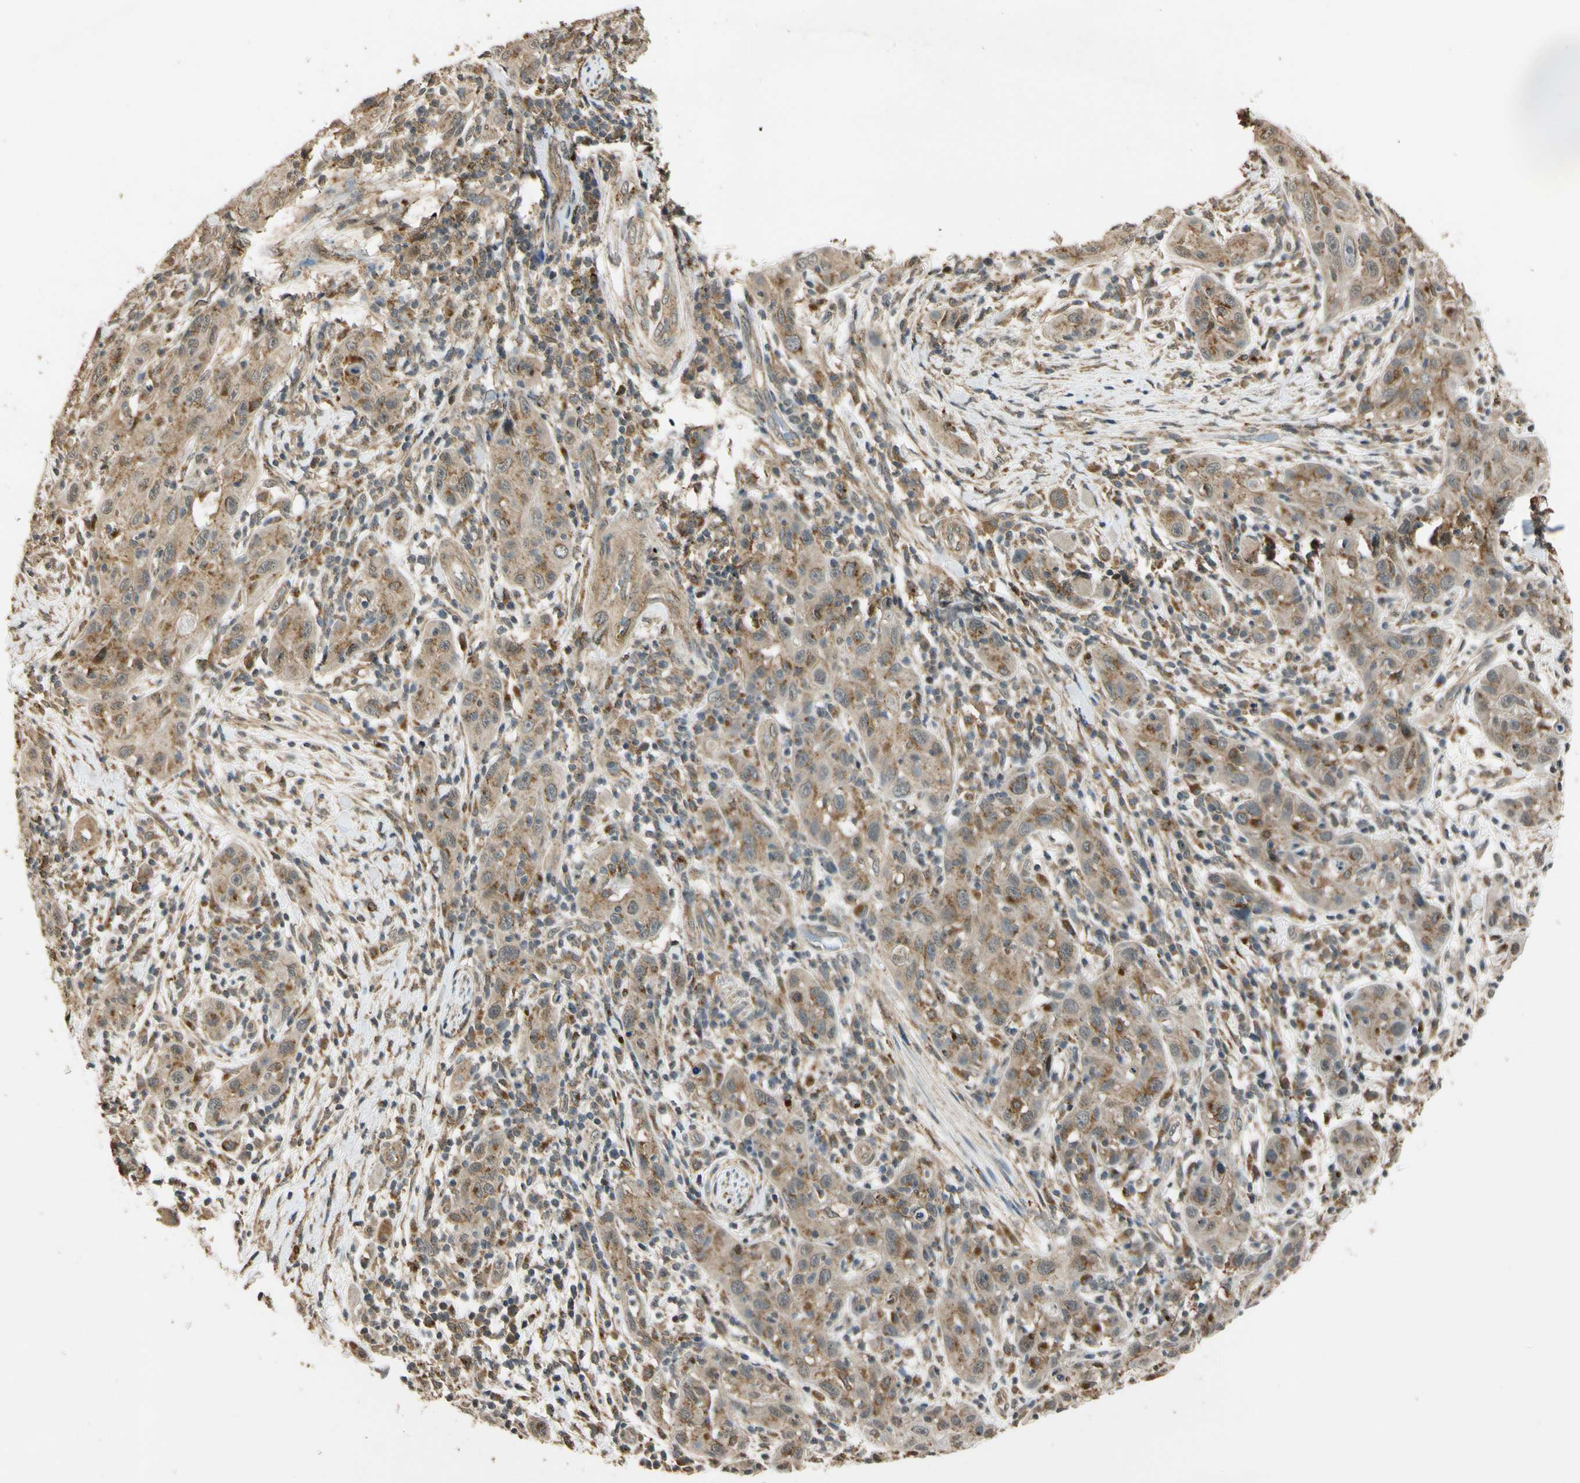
{"staining": {"intensity": "weak", "quantity": ">75%", "location": "cytoplasmic/membranous"}, "tissue": "skin cancer", "cell_type": "Tumor cells", "image_type": "cancer", "snomed": [{"axis": "morphology", "description": "Squamous cell carcinoma, NOS"}, {"axis": "topography", "description": "Skin"}], "caption": "IHC (DAB (3,3'-diaminobenzidine)) staining of skin cancer shows weak cytoplasmic/membranous protein positivity in about >75% of tumor cells. (DAB IHC, brown staining for protein, blue staining for nuclei).", "gene": "LAMTOR1", "patient": {"sex": "female", "age": 88}}